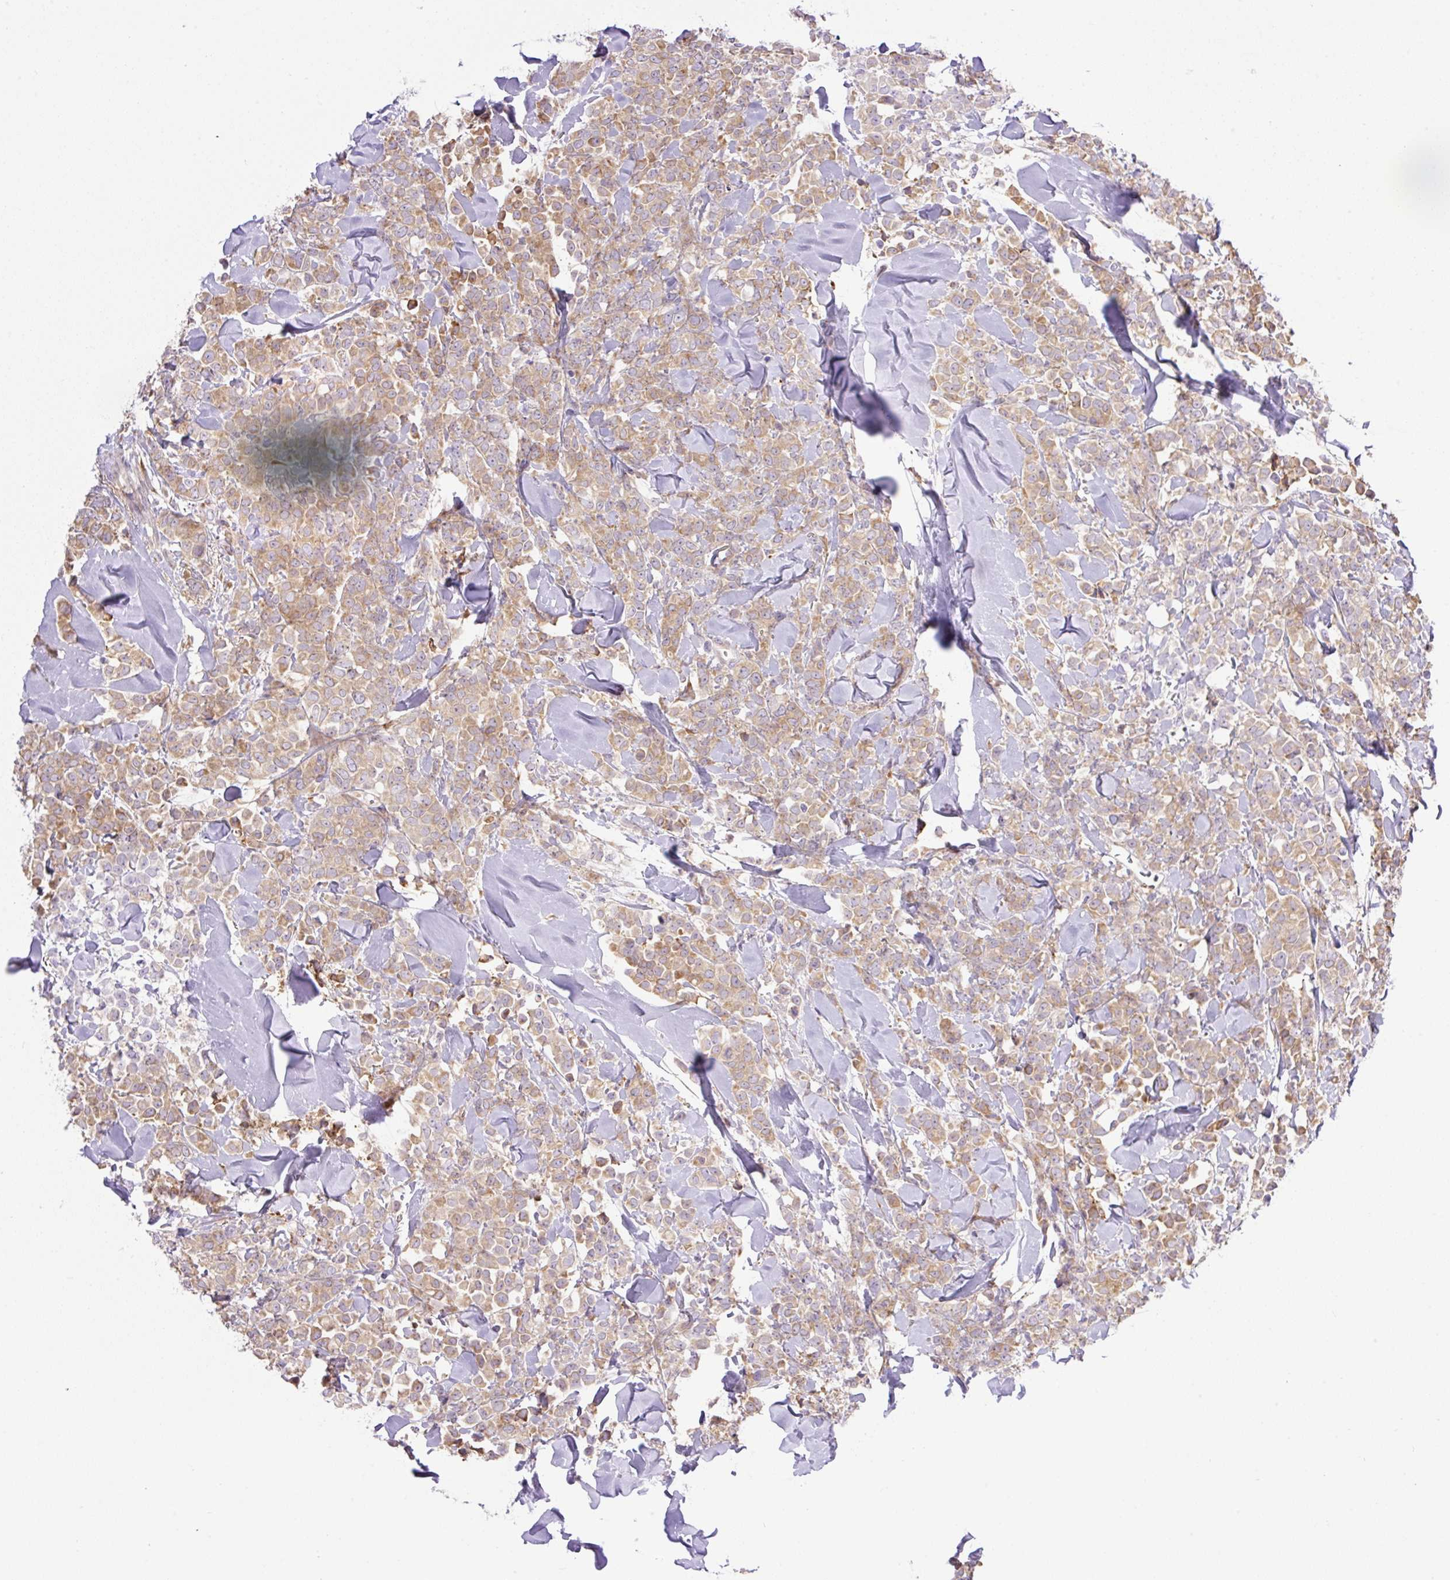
{"staining": {"intensity": "moderate", "quantity": "25%-75%", "location": "cytoplasmic/membranous"}, "tissue": "breast cancer", "cell_type": "Tumor cells", "image_type": "cancer", "snomed": [{"axis": "morphology", "description": "Lobular carcinoma"}, {"axis": "topography", "description": "Breast"}], "caption": "Immunohistochemical staining of human breast cancer displays moderate cytoplasmic/membranous protein staining in approximately 25%-75% of tumor cells.", "gene": "POFUT1", "patient": {"sex": "female", "age": 91}}